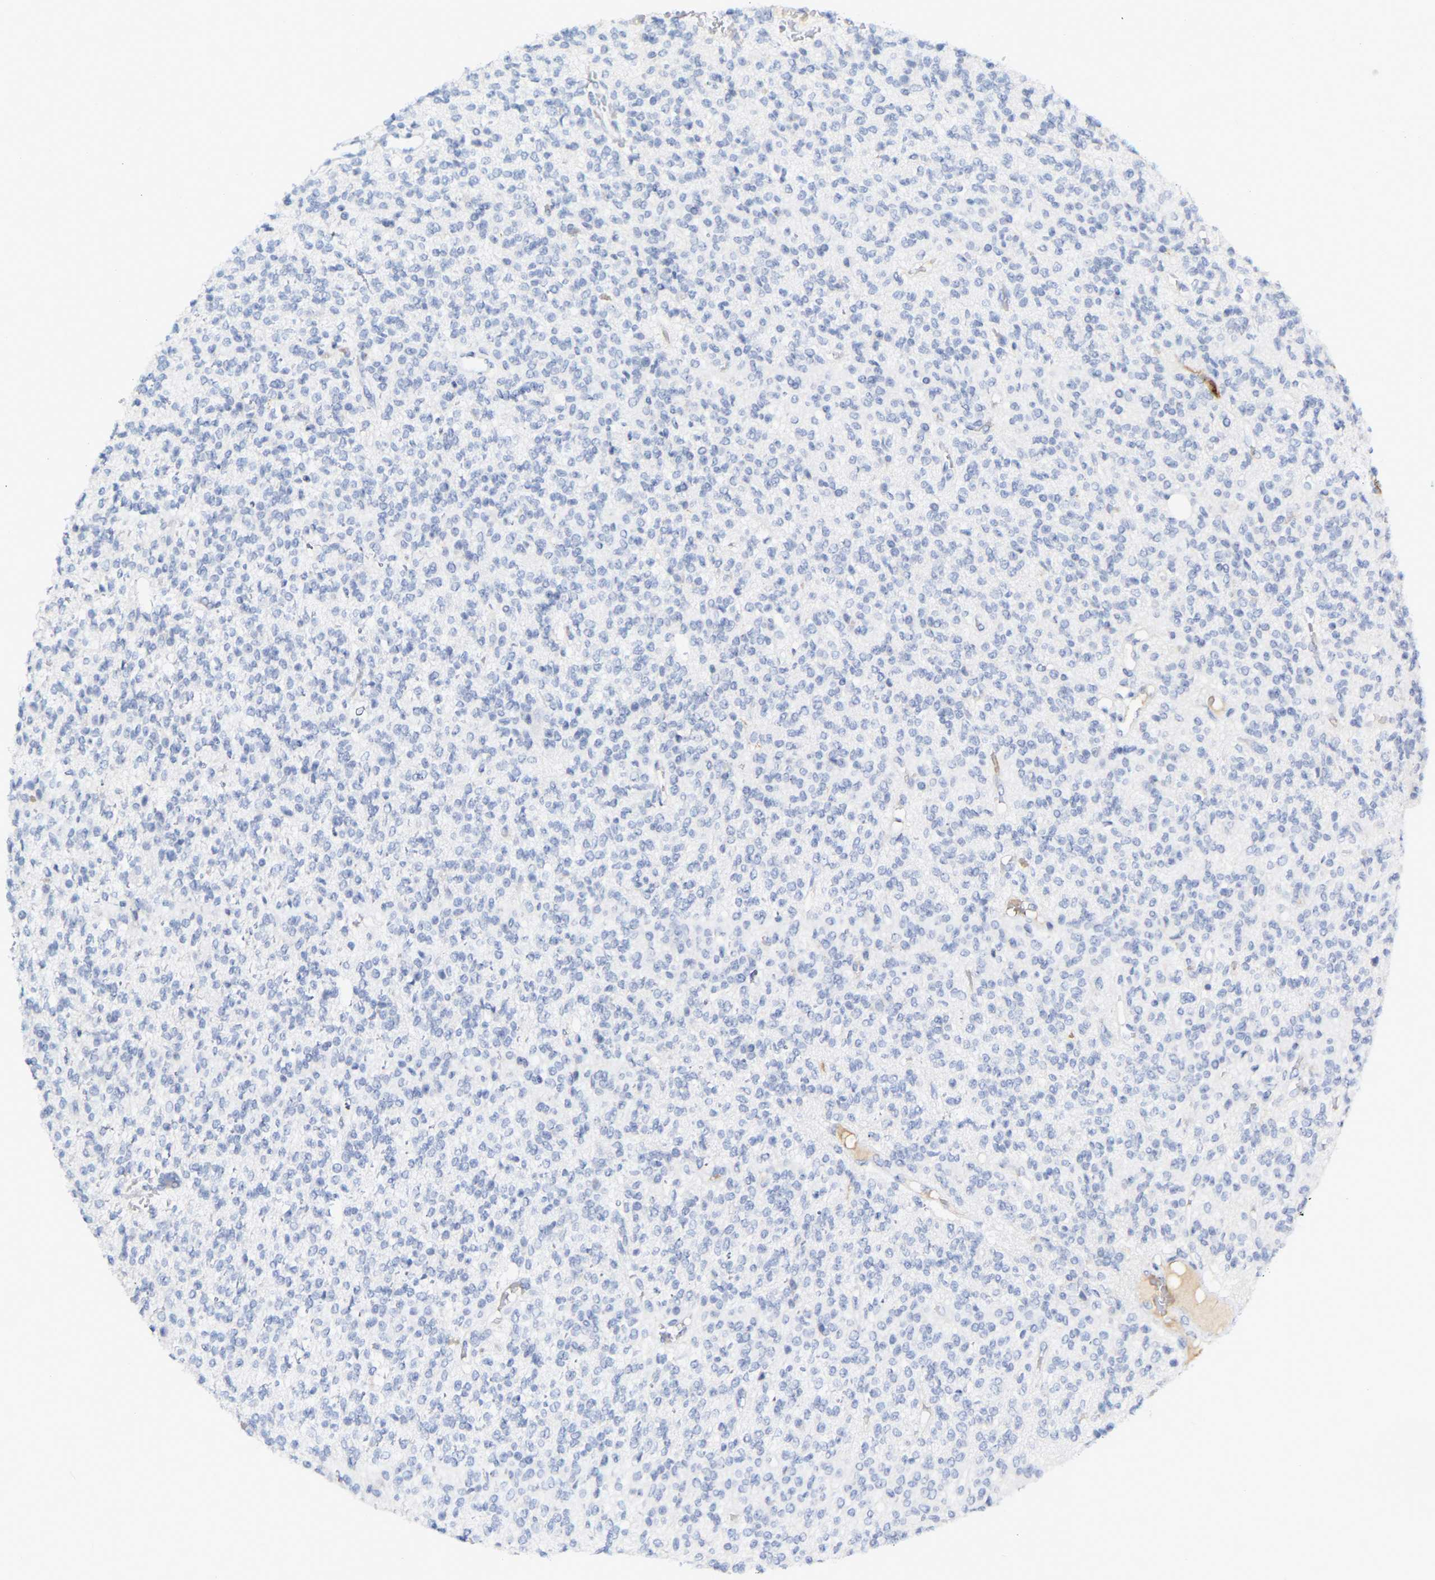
{"staining": {"intensity": "negative", "quantity": "none", "location": "none"}, "tissue": "glioma", "cell_type": "Tumor cells", "image_type": "cancer", "snomed": [{"axis": "morphology", "description": "Glioma, malignant, High grade"}, {"axis": "topography", "description": "Brain"}], "caption": "Immunohistochemistry (IHC) of glioma demonstrates no staining in tumor cells.", "gene": "GNAS", "patient": {"sex": "male", "age": 34}}